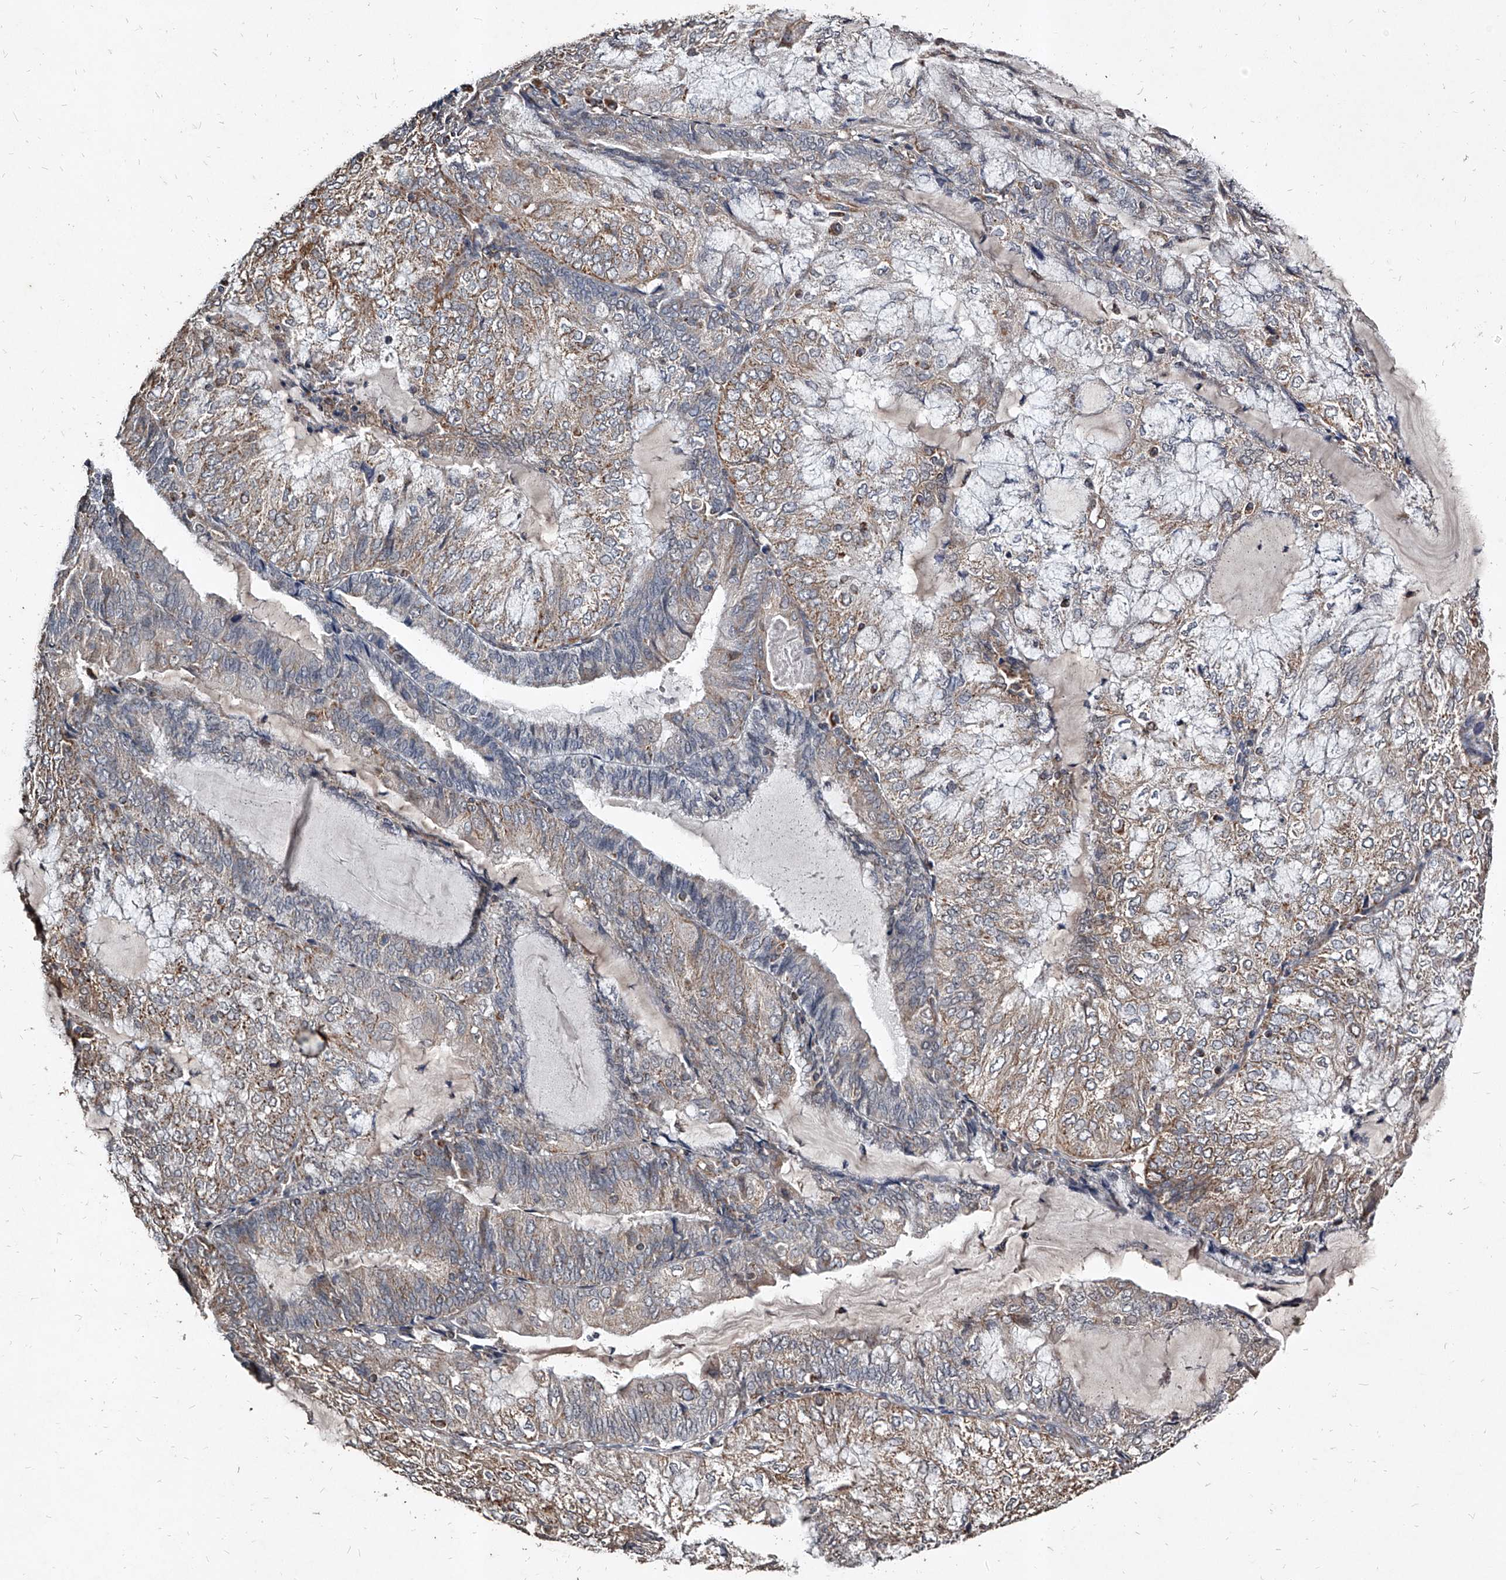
{"staining": {"intensity": "weak", "quantity": "25%-75%", "location": "cytoplasmic/membranous"}, "tissue": "endometrial cancer", "cell_type": "Tumor cells", "image_type": "cancer", "snomed": [{"axis": "morphology", "description": "Adenocarcinoma, NOS"}, {"axis": "topography", "description": "Endometrium"}], "caption": "High-power microscopy captured an immunohistochemistry histopathology image of endometrial cancer, revealing weak cytoplasmic/membranous positivity in about 25%-75% of tumor cells. (brown staining indicates protein expression, while blue staining denotes nuclei).", "gene": "GPR183", "patient": {"sex": "female", "age": 81}}